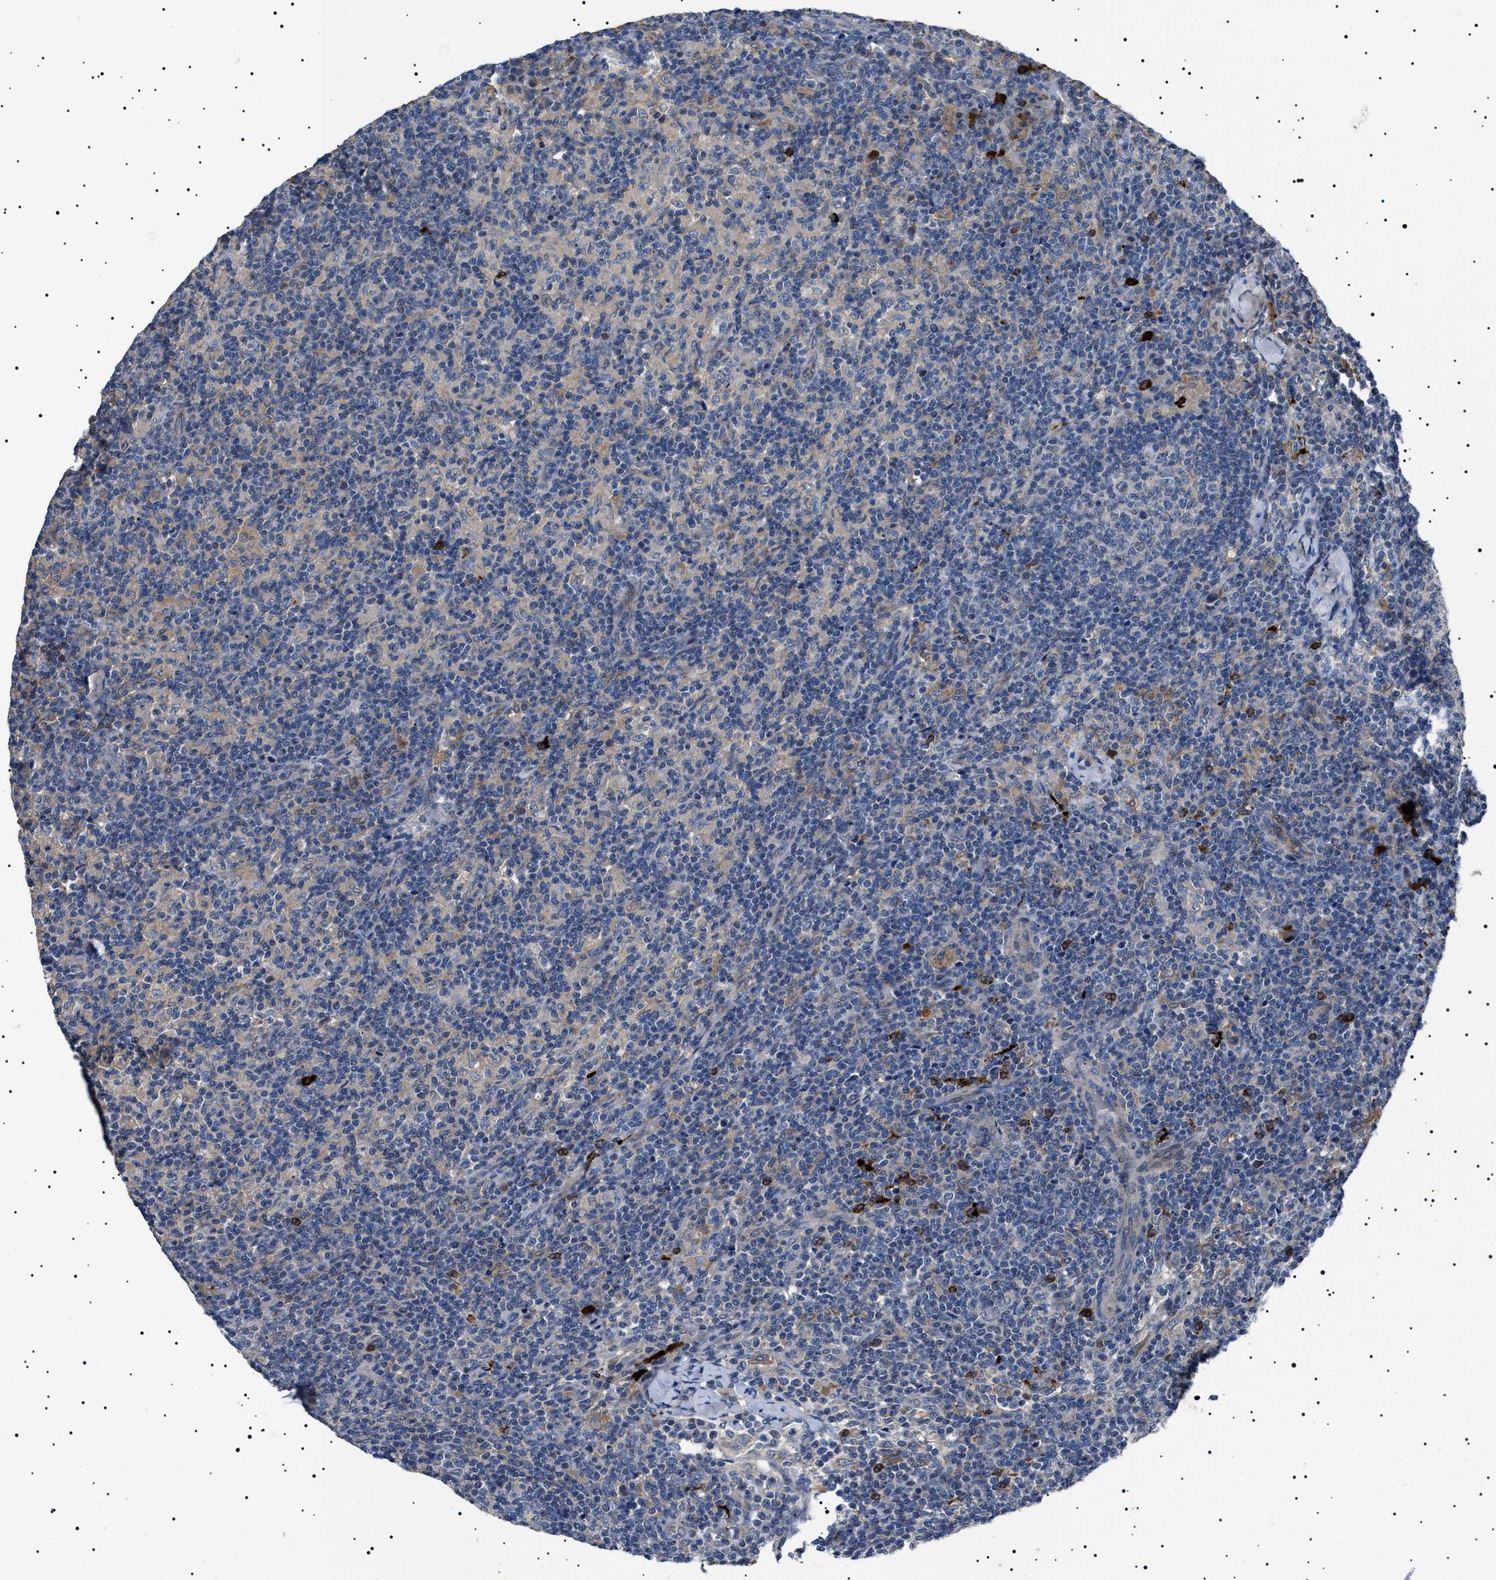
{"staining": {"intensity": "negative", "quantity": "none", "location": "none"}, "tissue": "lymph node", "cell_type": "Germinal center cells", "image_type": "normal", "snomed": [{"axis": "morphology", "description": "Normal tissue, NOS"}, {"axis": "morphology", "description": "Inflammation, NOS"}, {"axis": "topography", "description": "Lymph node"}], "caption": "IHC photomicrograph of benign lymph node: human lymph node stained with DAB shows no significant protein positivity in germinal center cells.", "gene": "PTRH1", "patient": {"sex": "male", "age": 55}}